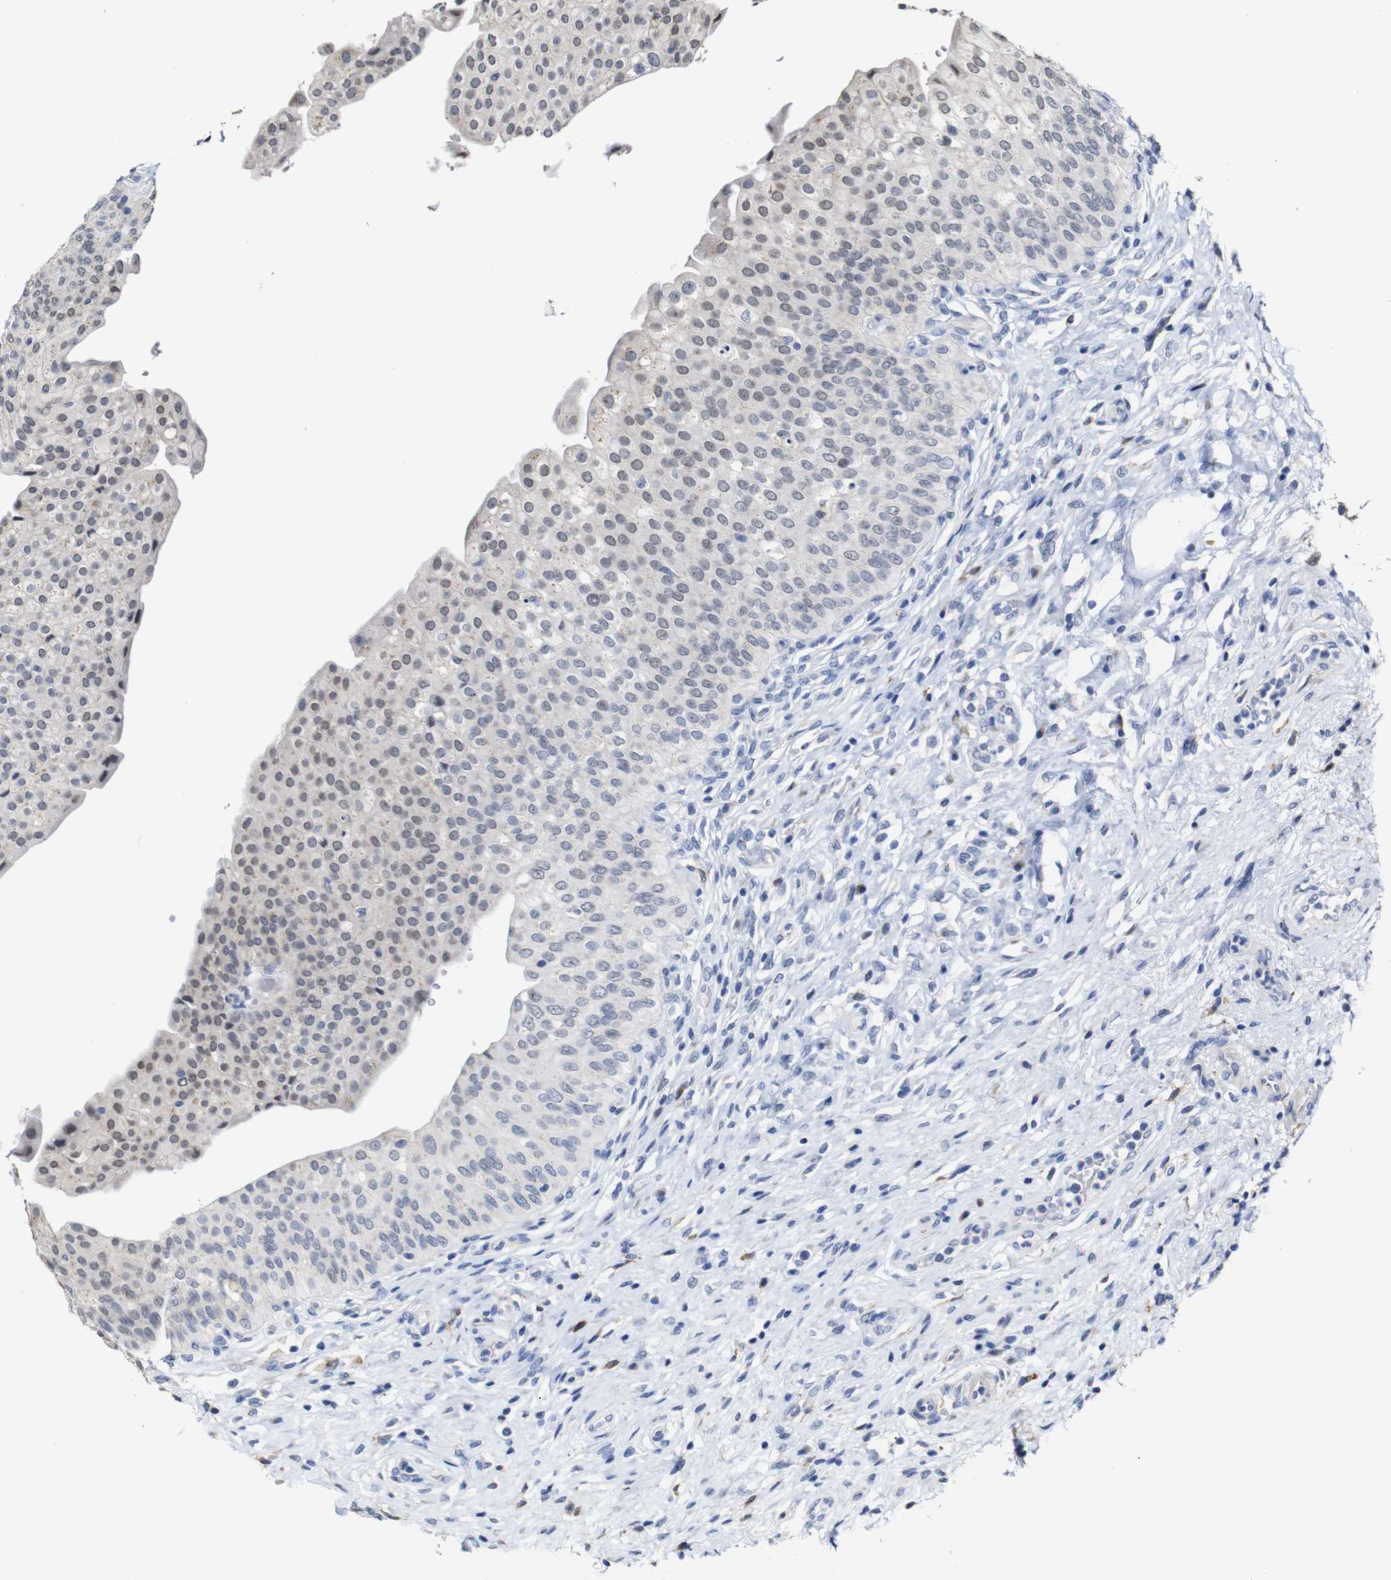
{"staining": {"intensity": "negative", "quantity": "none", "location": "none"}, "tissue": "urinary bladder", "cell_type": "Urothelial cells", "image_type": "normal", "snomed": [{"axis": "morphology", "description": "Normal tissue, NOS"}, {"axis": "topography", "description": "Urinary bladder"}], "caption": "Immunohistochemical staining of unremarkable urinary bladder shows no significant expression in urothelial cells. The staining was performed using DAB (3,3'-diaminobenzidine) to visualize the protein expression in brown, while the nuclei were stained in blue with hematoxylin (Magnification: 20x).", "gene": "TCEAL9", "patient": {"sex": "male", "age": 46}}